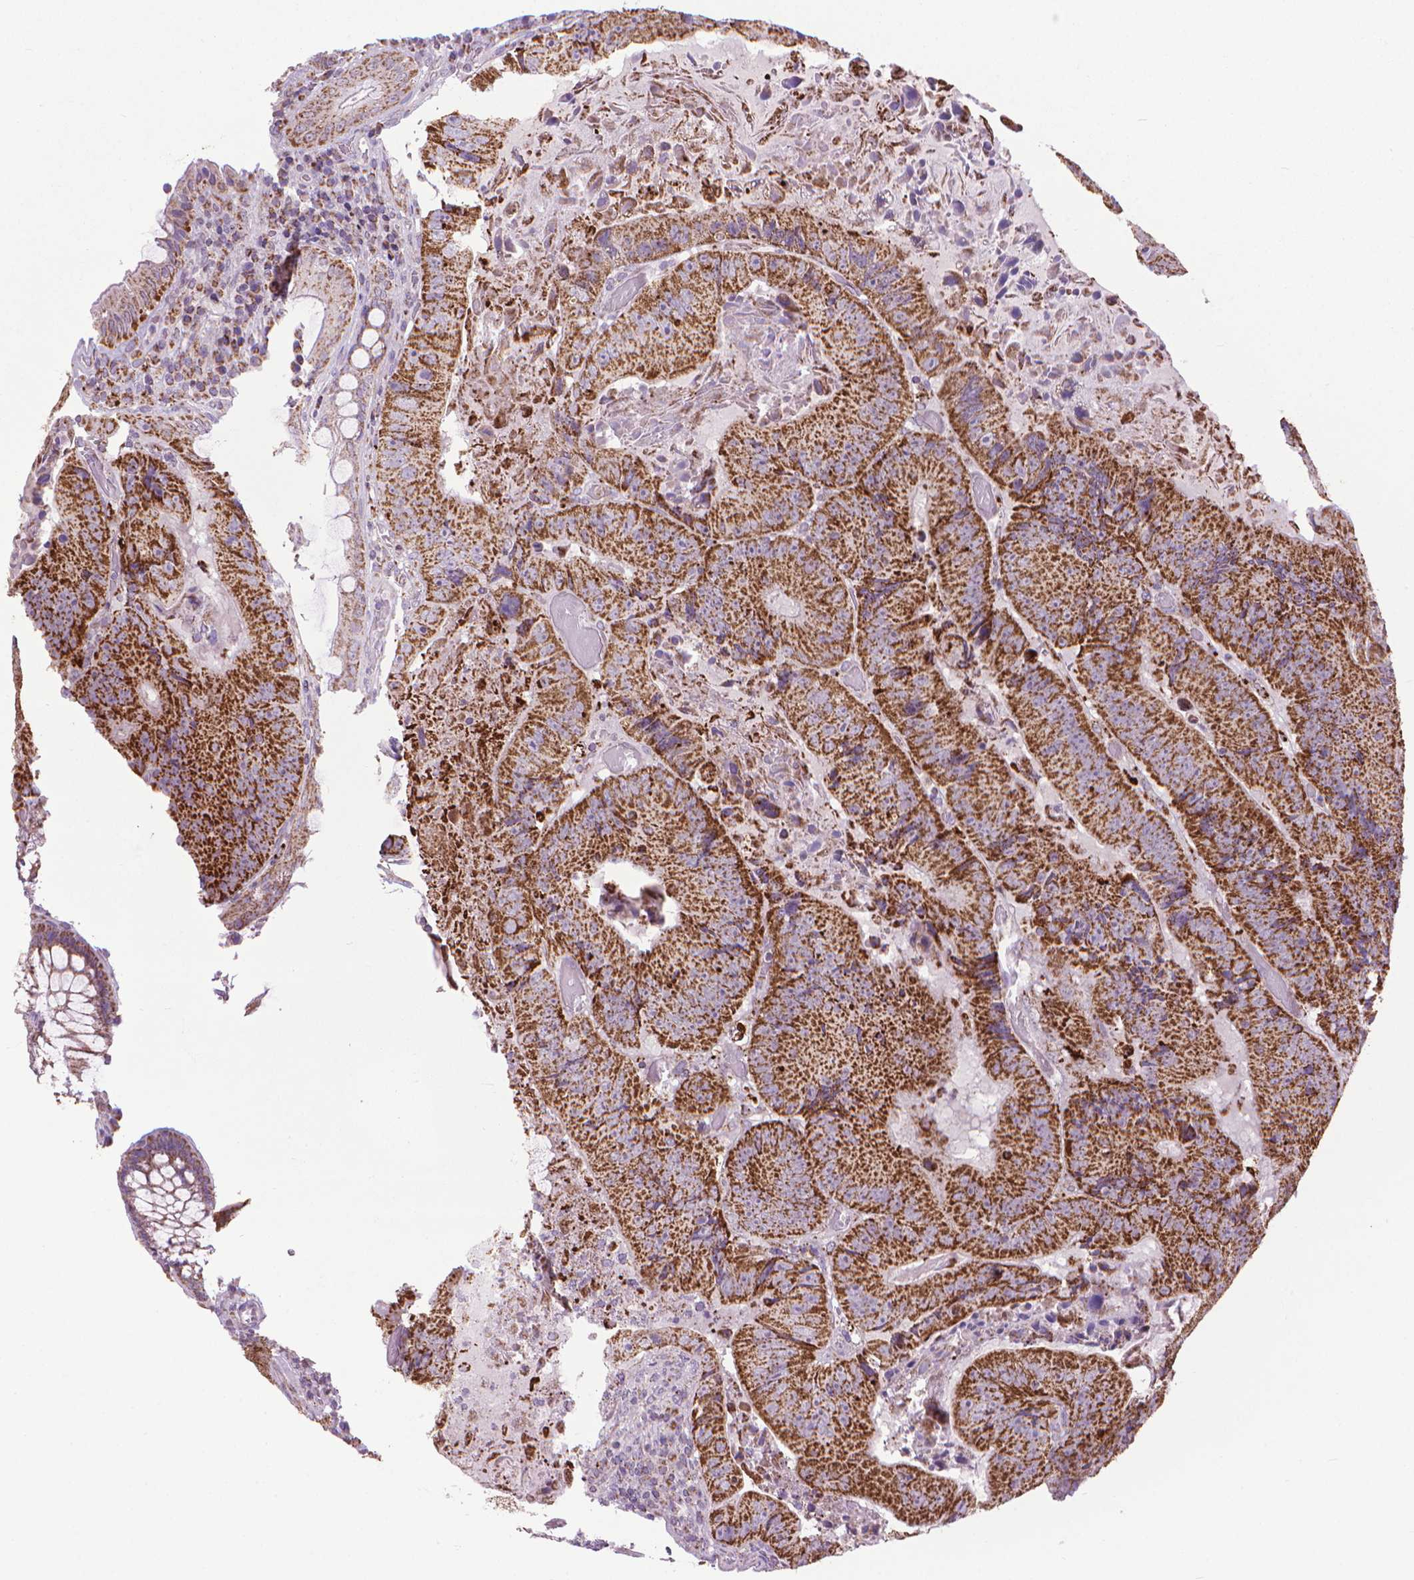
{"staining": {"intensity": "strong", "quantity": ">75%", "location": "cytoplasmic/membranous"}, "tissue": "colorectal cancer", "cell_type": "Tumor cells", "image_type": "cancer", "snomed": [{"axis": "morphology", "description": "Adenocarcinoma, NOS"}, {"axis": "topography", "description": "Colon"}], "caption": "Immunohistochemistry (IHC) staining of colorectal cancer (adenocarcinoma), which shows high levels of strong cytoplasmic/membranous staining in about >75% of tumor cells indicating strong cytoplasmic/membranous protein expression. The staining was performed using DAB (3,3'-diaminobenzidine) (brown) for protein detection and nuclei were counterstained in hematoxylin (blue).", "gene": "VDAC1", "patient": {"sex": "female", "age": 86}}